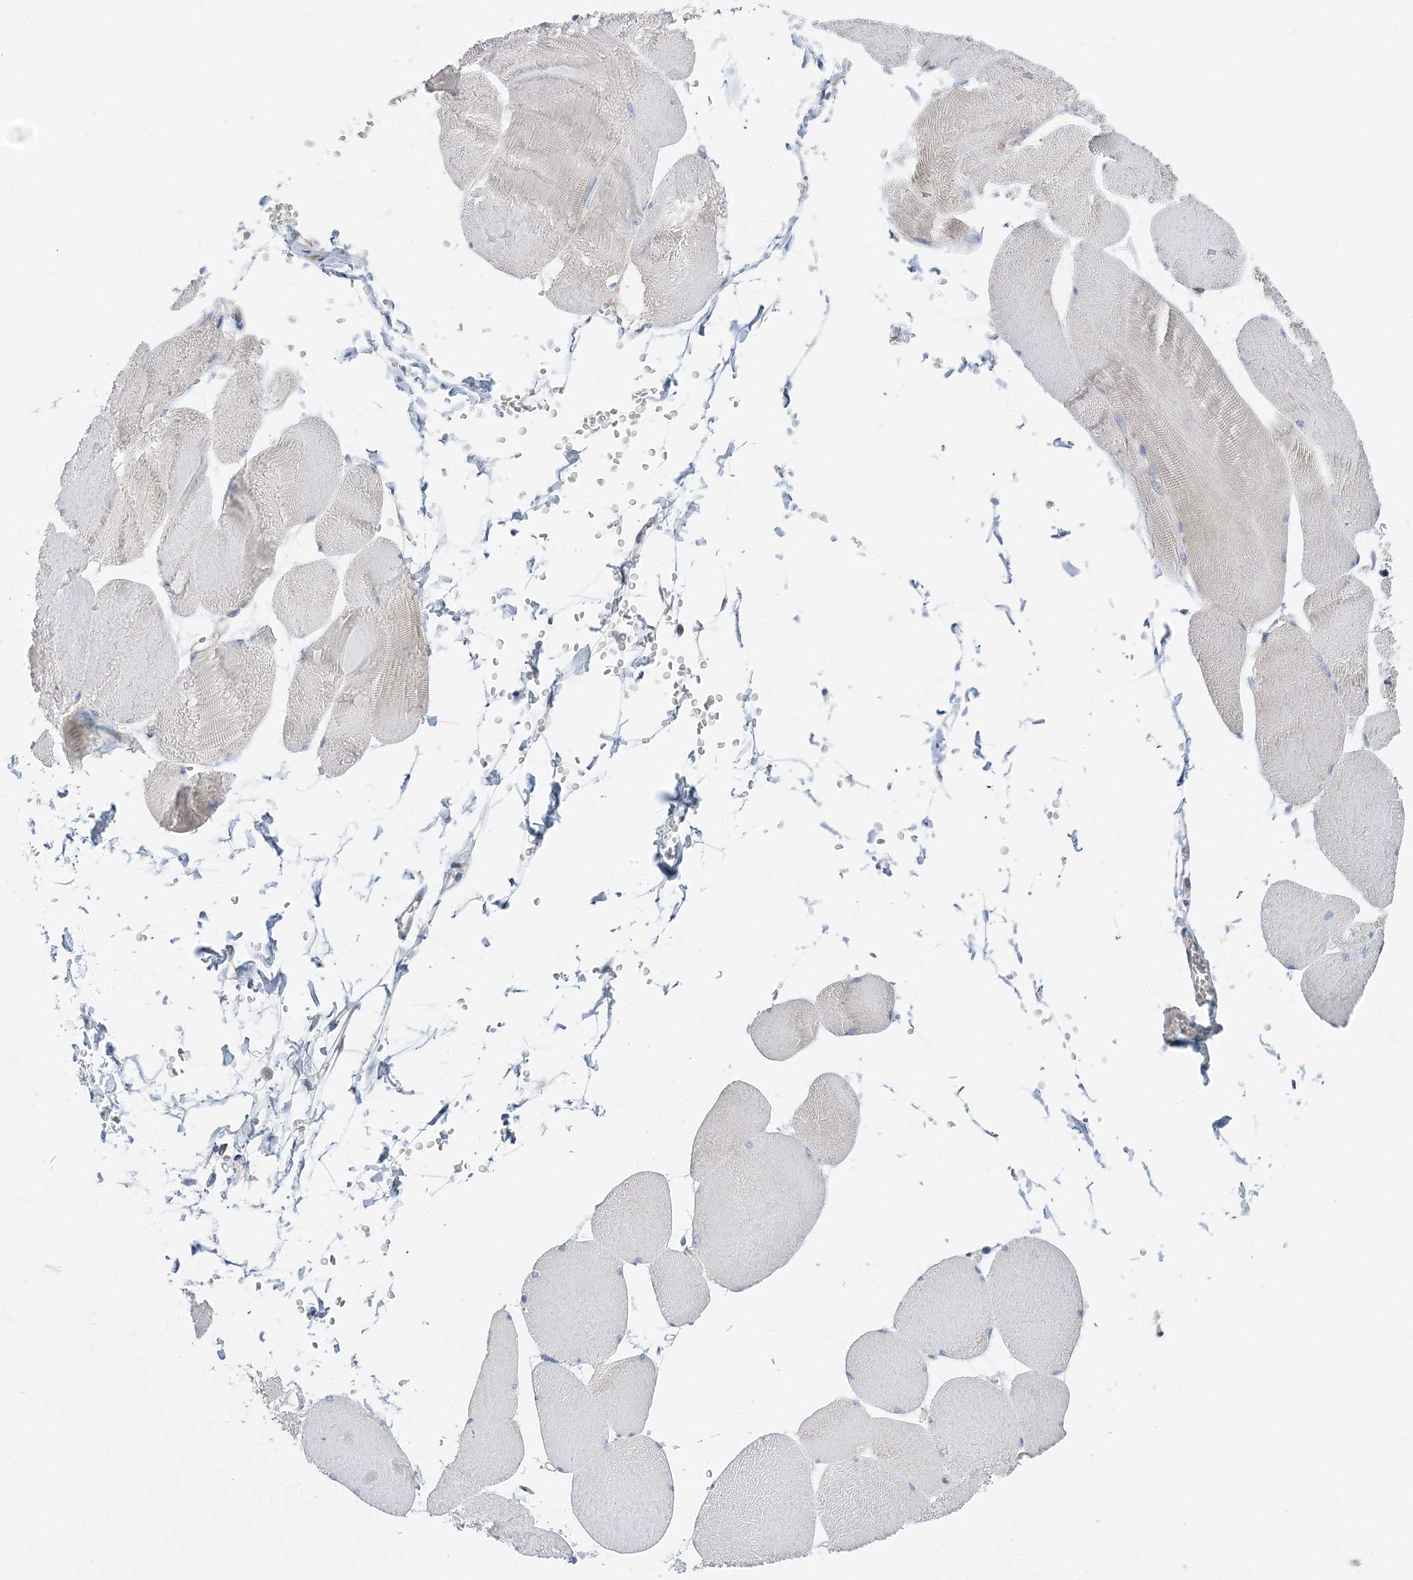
{"staining": {"intensity": "negative", "quantity": "none", "location": "none"}, "tissue": "skeletal muscle", "cell_type": "Myocytes", "image_type": "normal", "snomed": [{"axis": "morphology", "description": "Normal tissue, NOS"}, {"axis": "morphology", "description": "Basal cell carcinoma"}, {"axis": "topography", "description": "Skeletal muscle"}], "caption": "High power microscopy image of an immunohistochemistry (IHC) histopathology image of benign skeletal muscle, revealing no significant expression in myocytes.", "gene": "FAM114A2", "patient": {"sex": "female", "age": 64}}